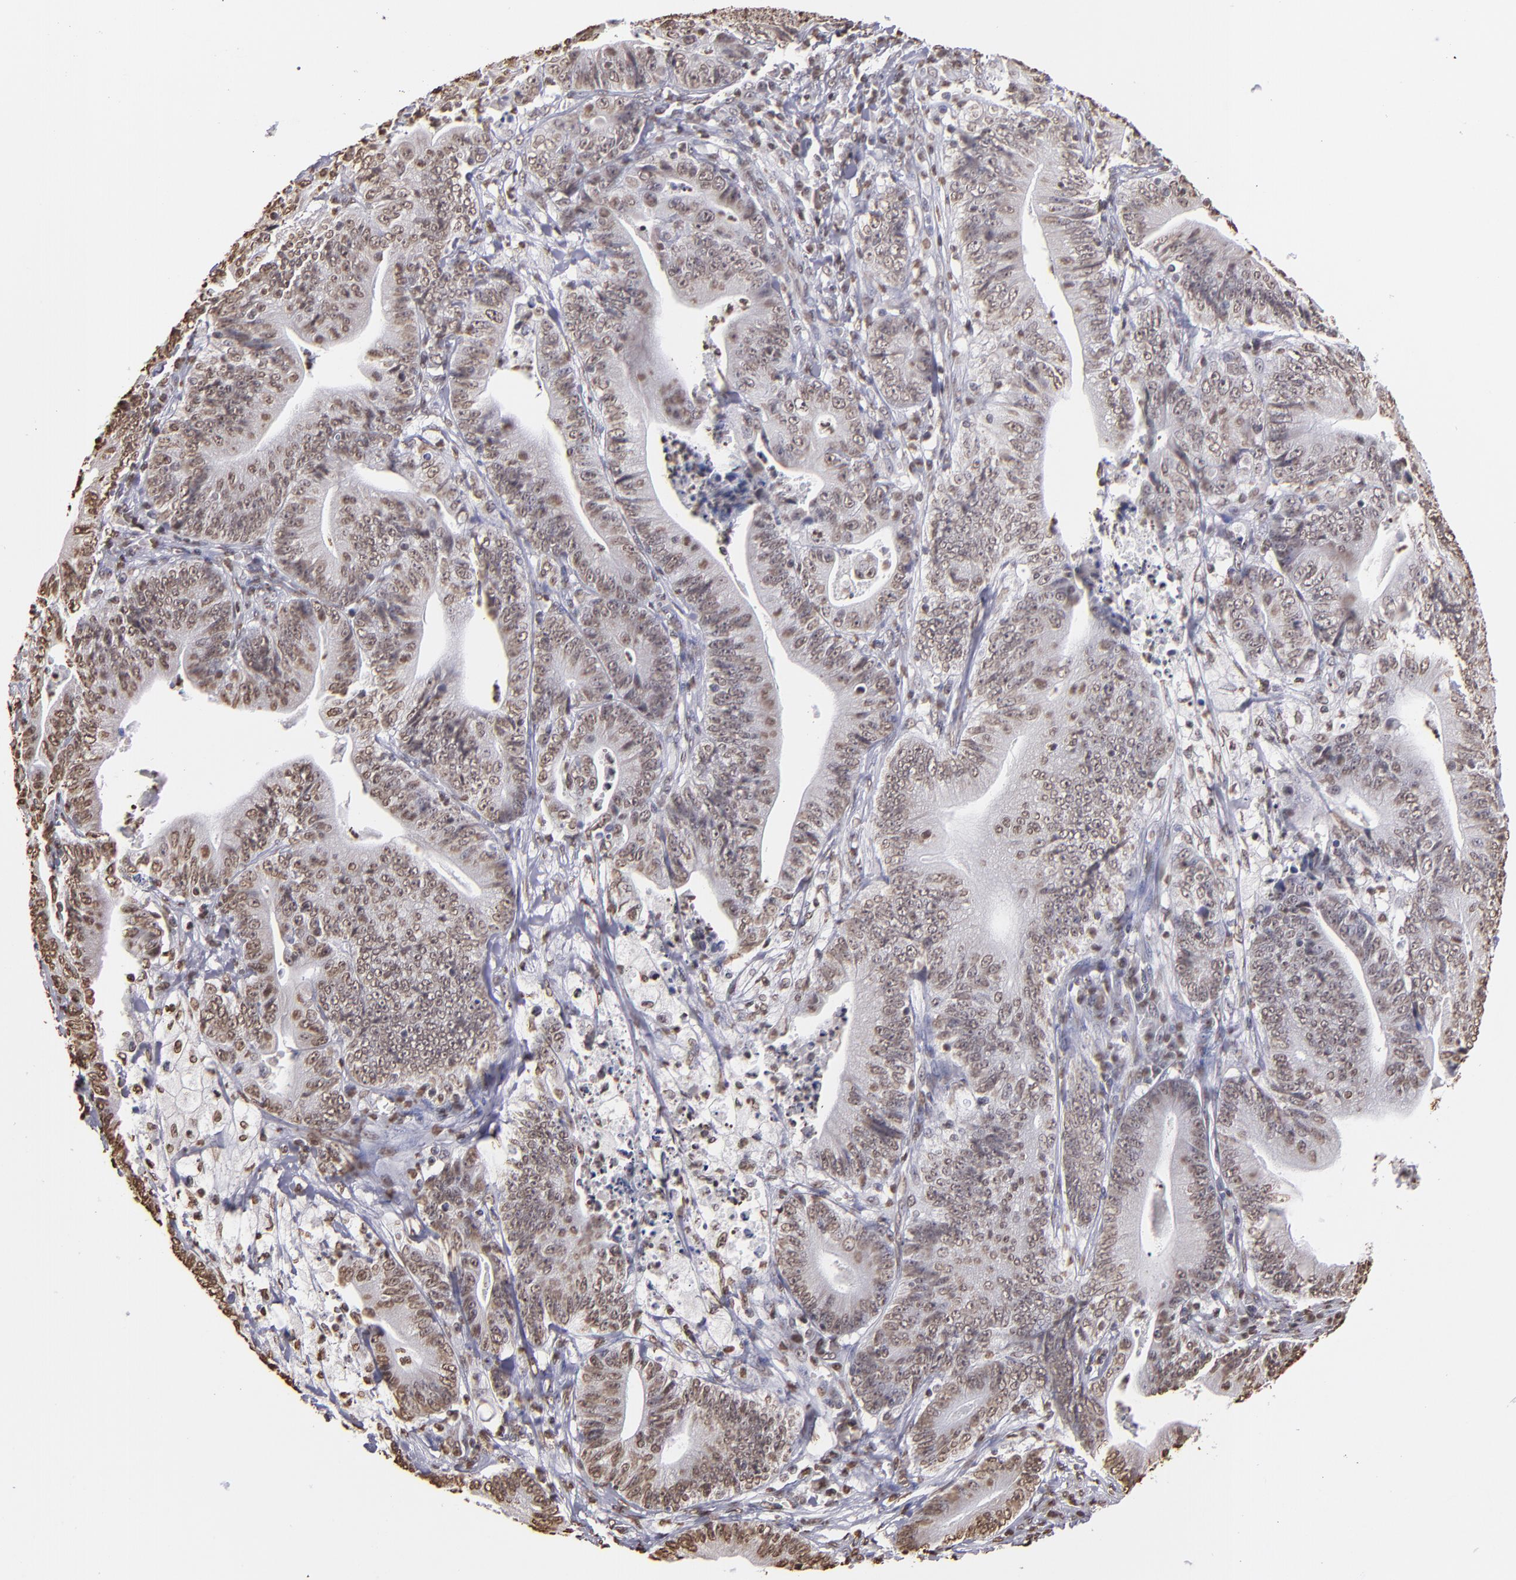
{"staining": {"intensity": "moderate", "quantity": "25%-75%", "location": "nuclear"}, "tissue": "stomach cancer", "cell_type": "Tumor cells", "image_type": "cancer", "snomed": [{"axis": "morphology", "description": "Adenocarcinoma, NOS"}, {"axis": "topography", "description": "Stomach, lower"}], "caption": "IHC (DAB (3,3'-diaminobenzidine)) staining of stomach cancer (adenocarcinoma) demonstrates moderate nuclear protein positivity in approximately 25%-75% of tumor cells.", "gene": "LBX1", "patient": {"sex": "female", "age": 86}}